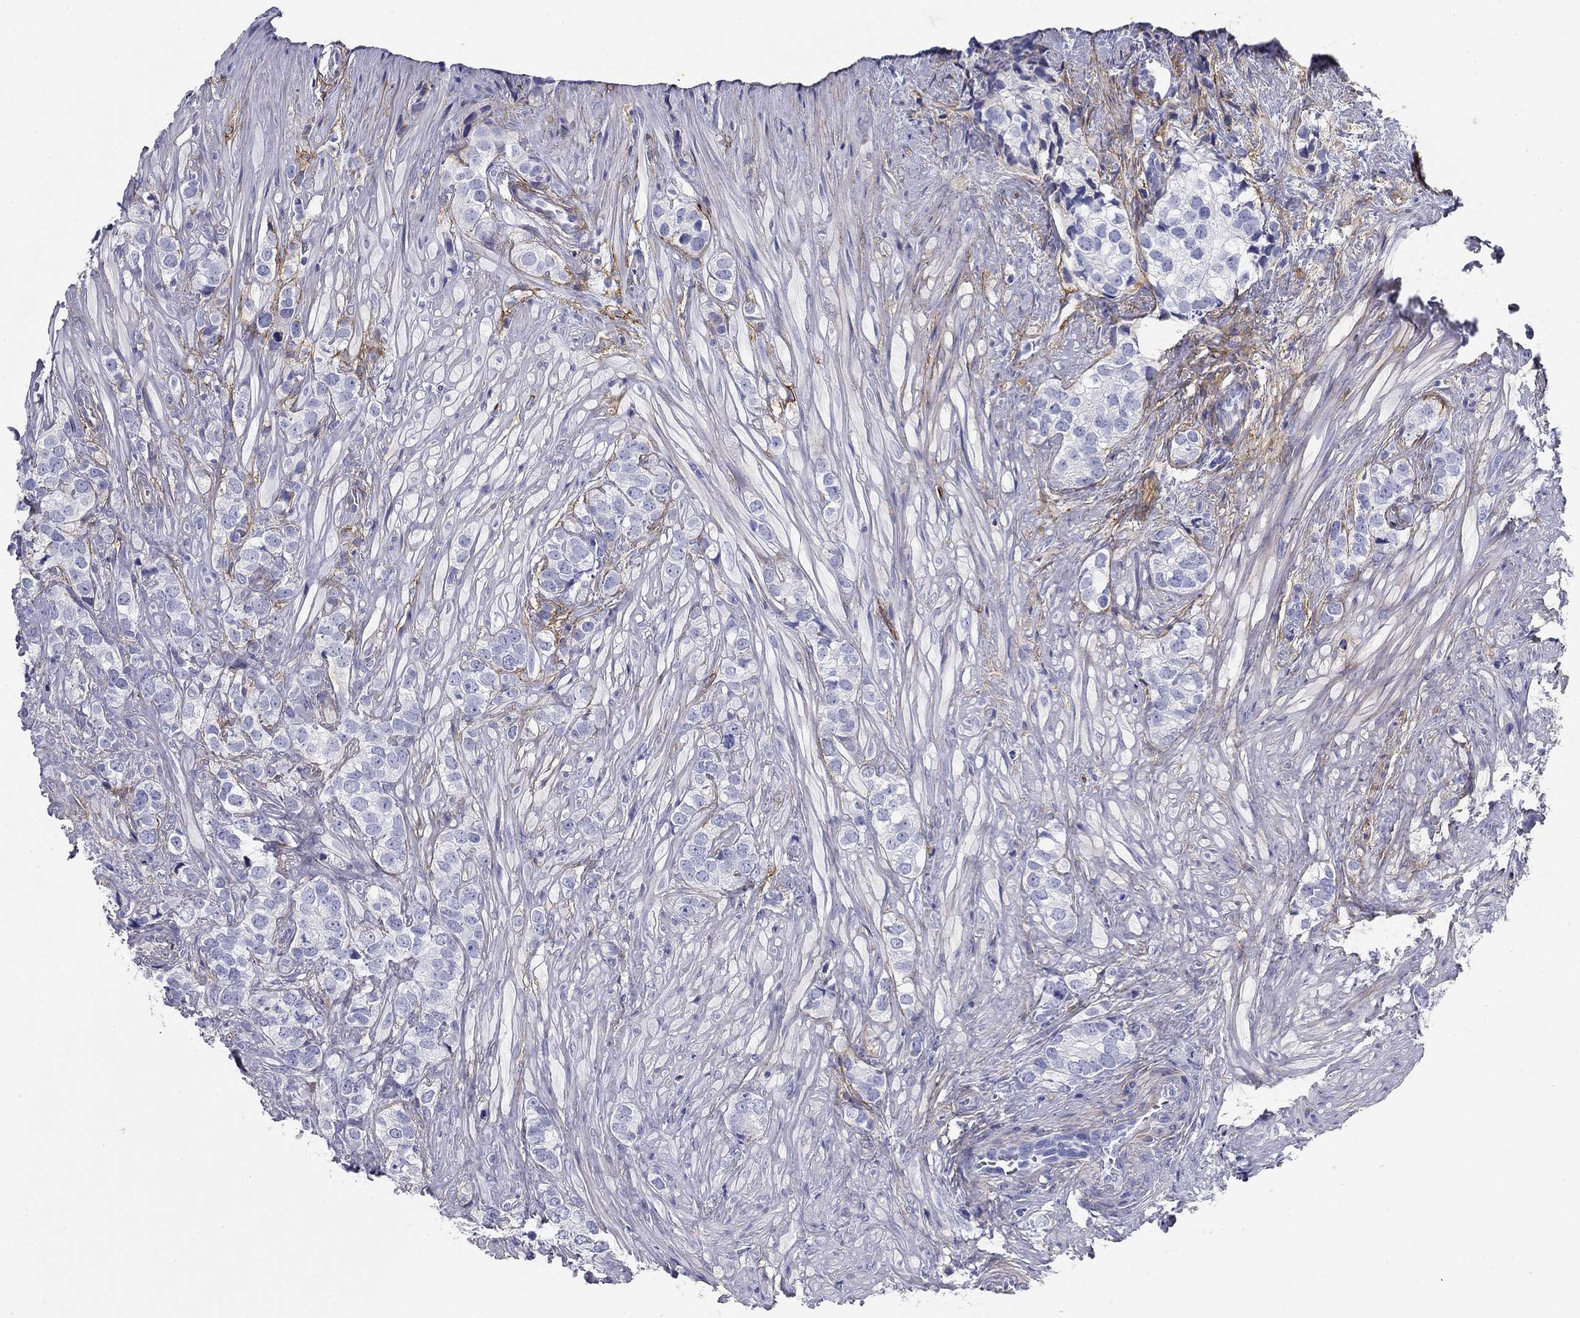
{"staining": {"intensity": "negative", "quantity": "none", "location": "none"}, "tissue": "prostate cancer", "cell_type": "Tumor cells", "image_type": "cancer", "snomed": [{"axis": "morphology", "description": "Adenocarcinoma, NOS"}, {"axis": "topography", "description": "Prostate and seminal vesicle, NOS"}], "caption": "IHC micrograph of human adenocarcinoma (prostate) stained for a protein (brown), which shows no positivity in tumor cells.", "gene": "GPC1", "patient": {"sex": "male", "age": 63}}